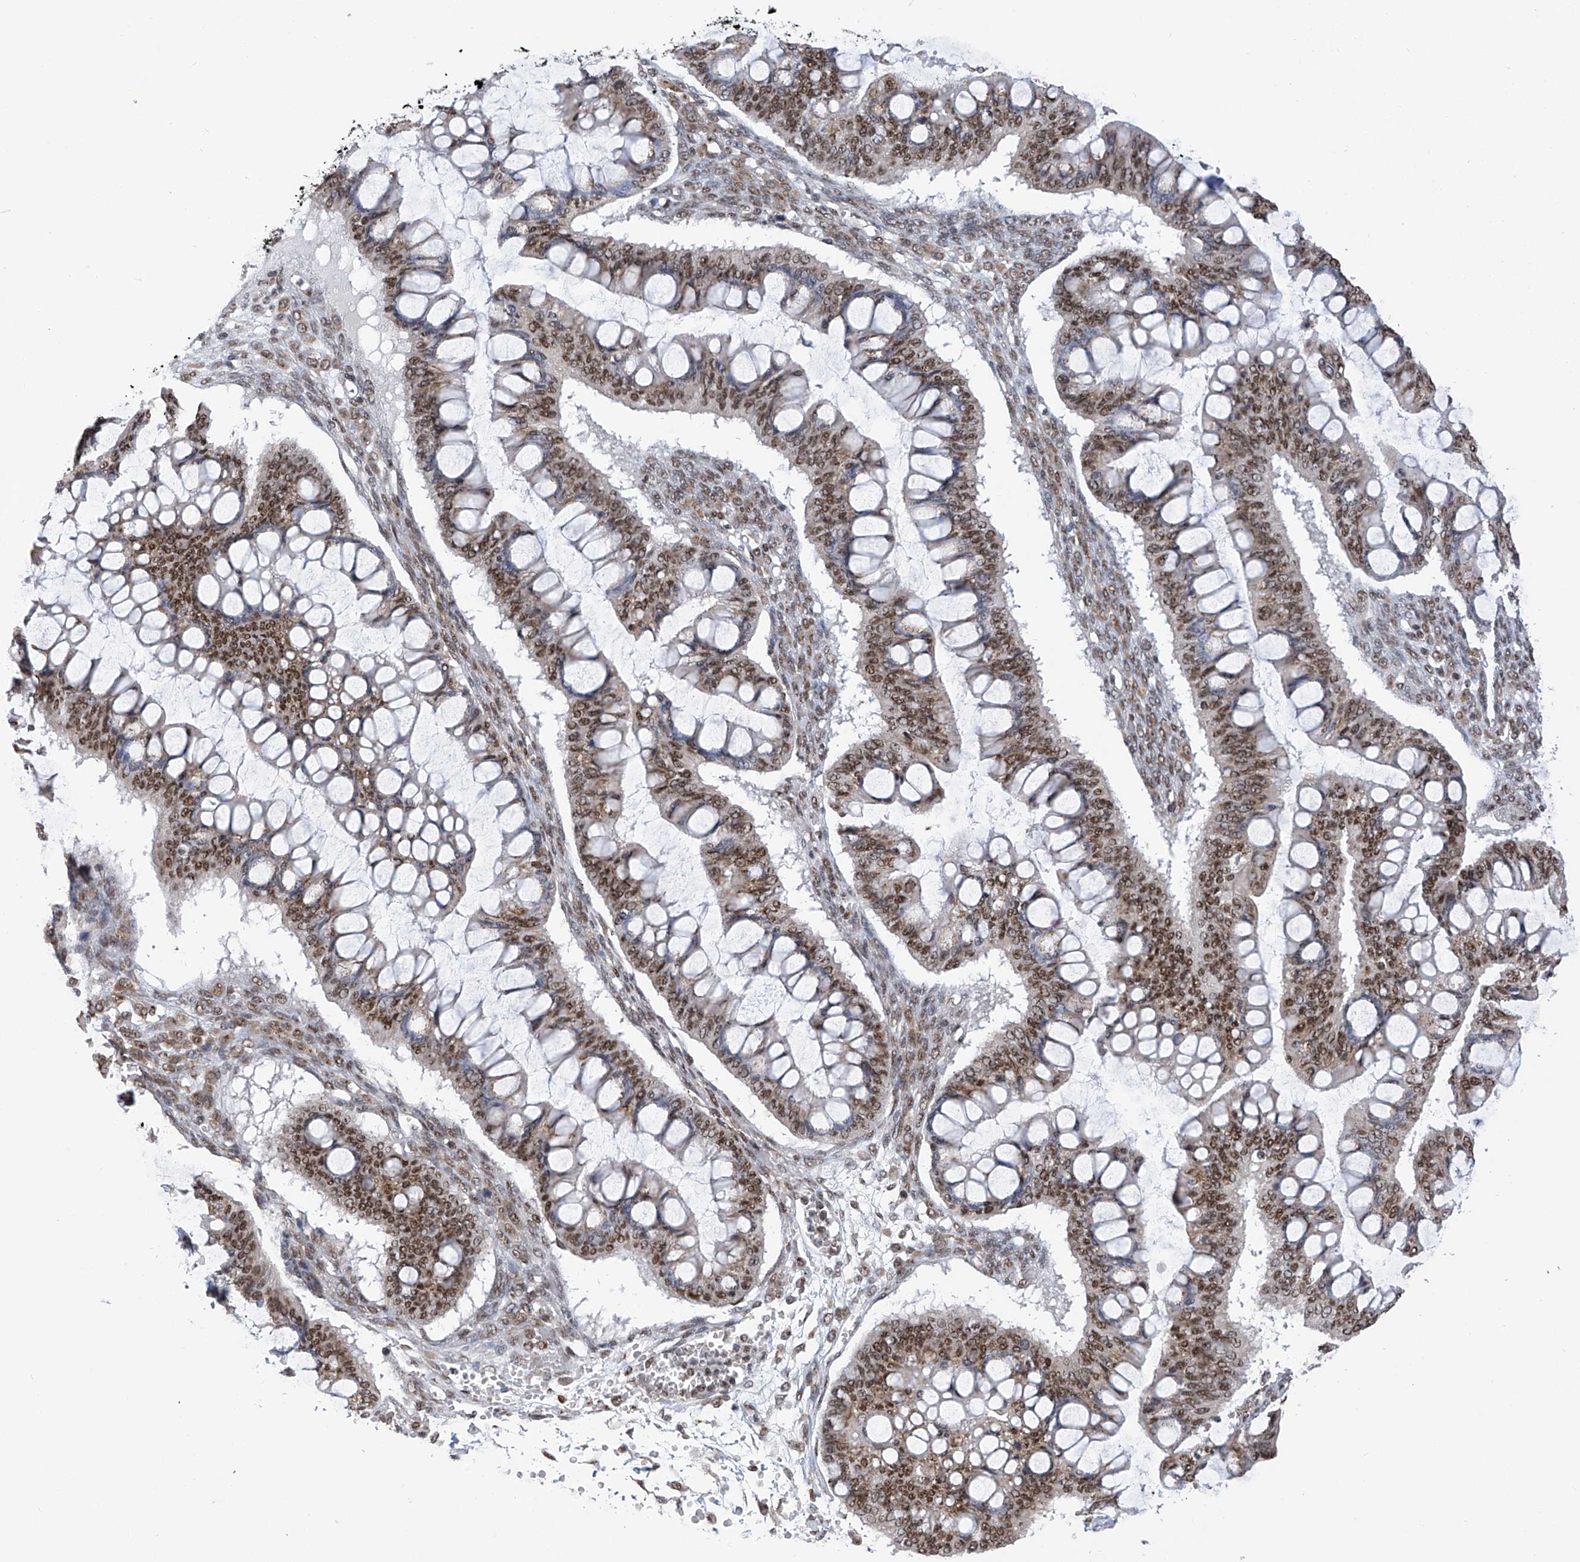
{"staining": {"intensity": "moderate", "quantity": ">75%", "location": "nuclear"}, "tissue": "ovarian cancer", "cell_type": "Tumor cells", "image_type": "cancer", "snomed": [{"axis": "morphology", "description": "Cystadenocarcinoma, mucinous, NOS"}, {"axis": "topography", "description": "Ovary"}], "caption": "A brown stain shows moderate nuclear positivity of a protein in human ovarian cancer (mucinous cystadenocarcinoma) tumor cells.", "gene": "APLF", "patient": {"sex": "female", "age": 73}}